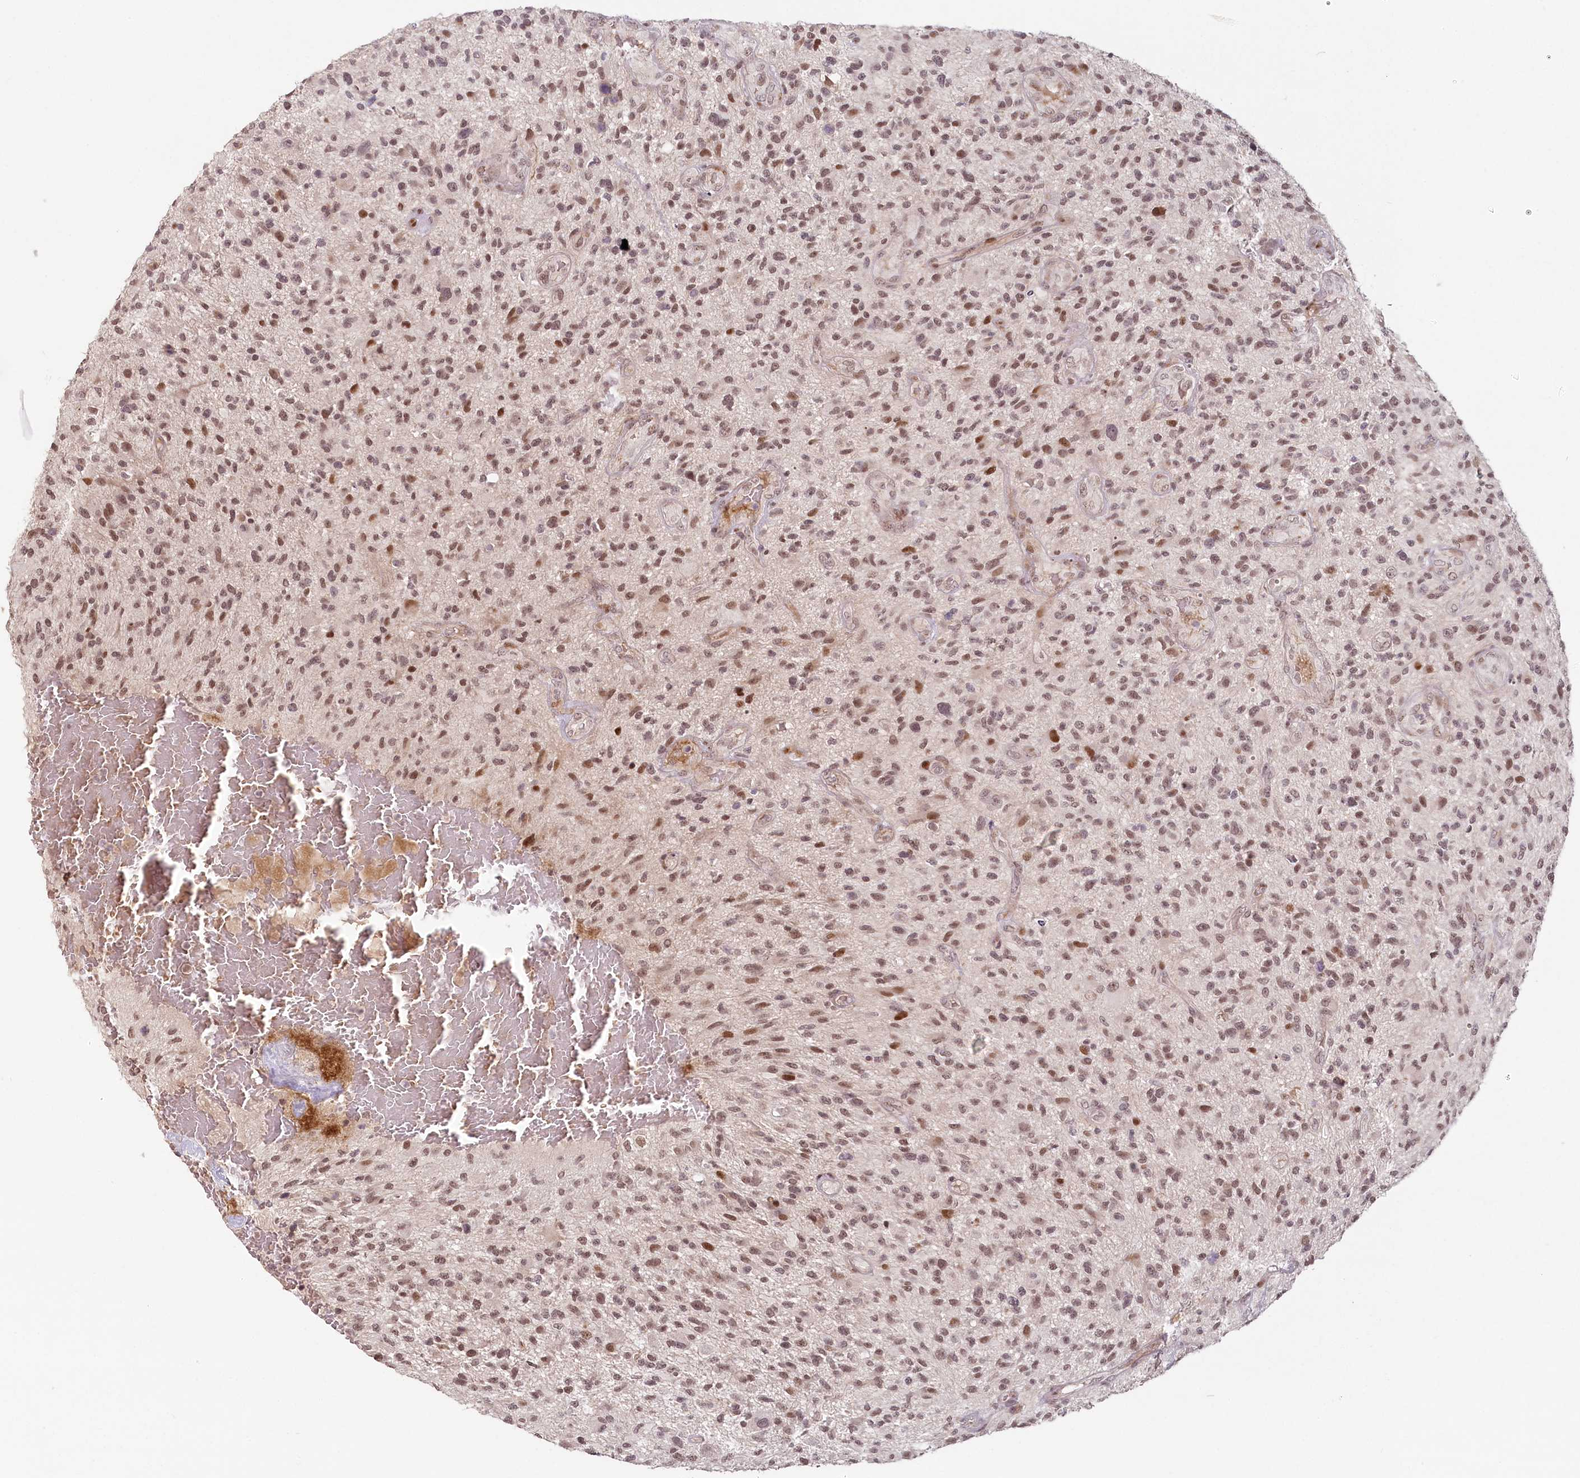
{"staining": {"intensity": "moderate", "quantity": ">75%", "location": "nuclear"}, "tissue": "glioma", "cell_type": "Tumor cells", "image_type": "cancer", "snomed": [{"axis": "morphology", "description": "Glioma, malignant, High grade"}, {"axis": "topography", "description": "Brain"}], "caption": "The image displays staining of malignant high-grade glioma, revealing moderate nuclear protein expression (brown color) within tumor cells.", "gene": "FAM204A", "patient": {"sex": "male", "age": 47}}